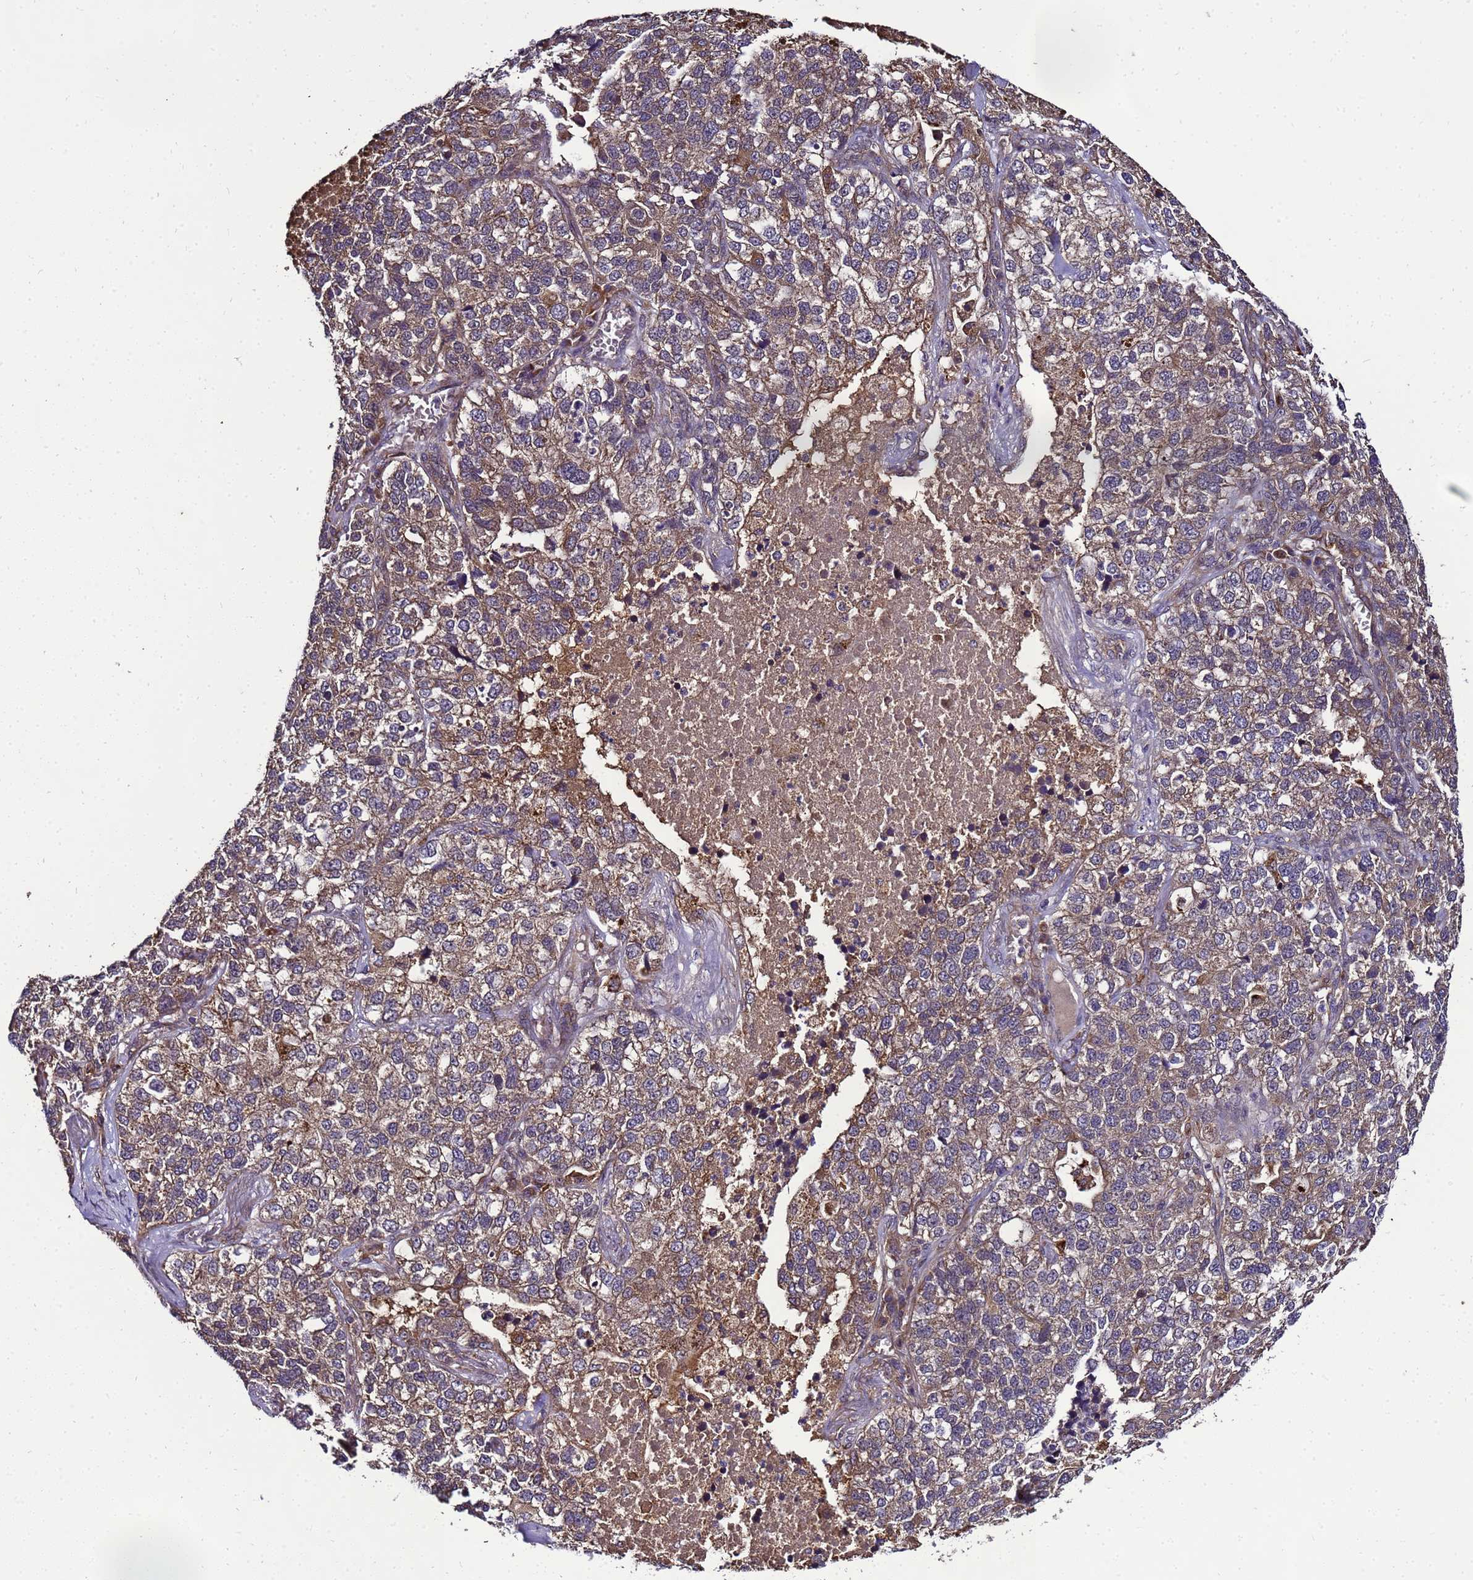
{"staining": {"intensity": "moderate", "quantity": ">75%", "location": "cytoplasmic/membranous"}, "tissue": "lung cancer", "cell_type": "Tumor cells", "image_type": "cancer", "snomed": [{"axis": "morphology", "description": "Adenocarcinoma, NOS"}, {"axis": "topography", "description": "Lung"}], "caption": "Protein staining exhibits moderate cytoplasmic/membranous staining in approximately >75% of tumor cells in lung cancer. (brown staining indicates protein expression, while blue staining denotes nuclei).", "gene": "TRABD", "patient": {"sex": "male", "age": 49}}